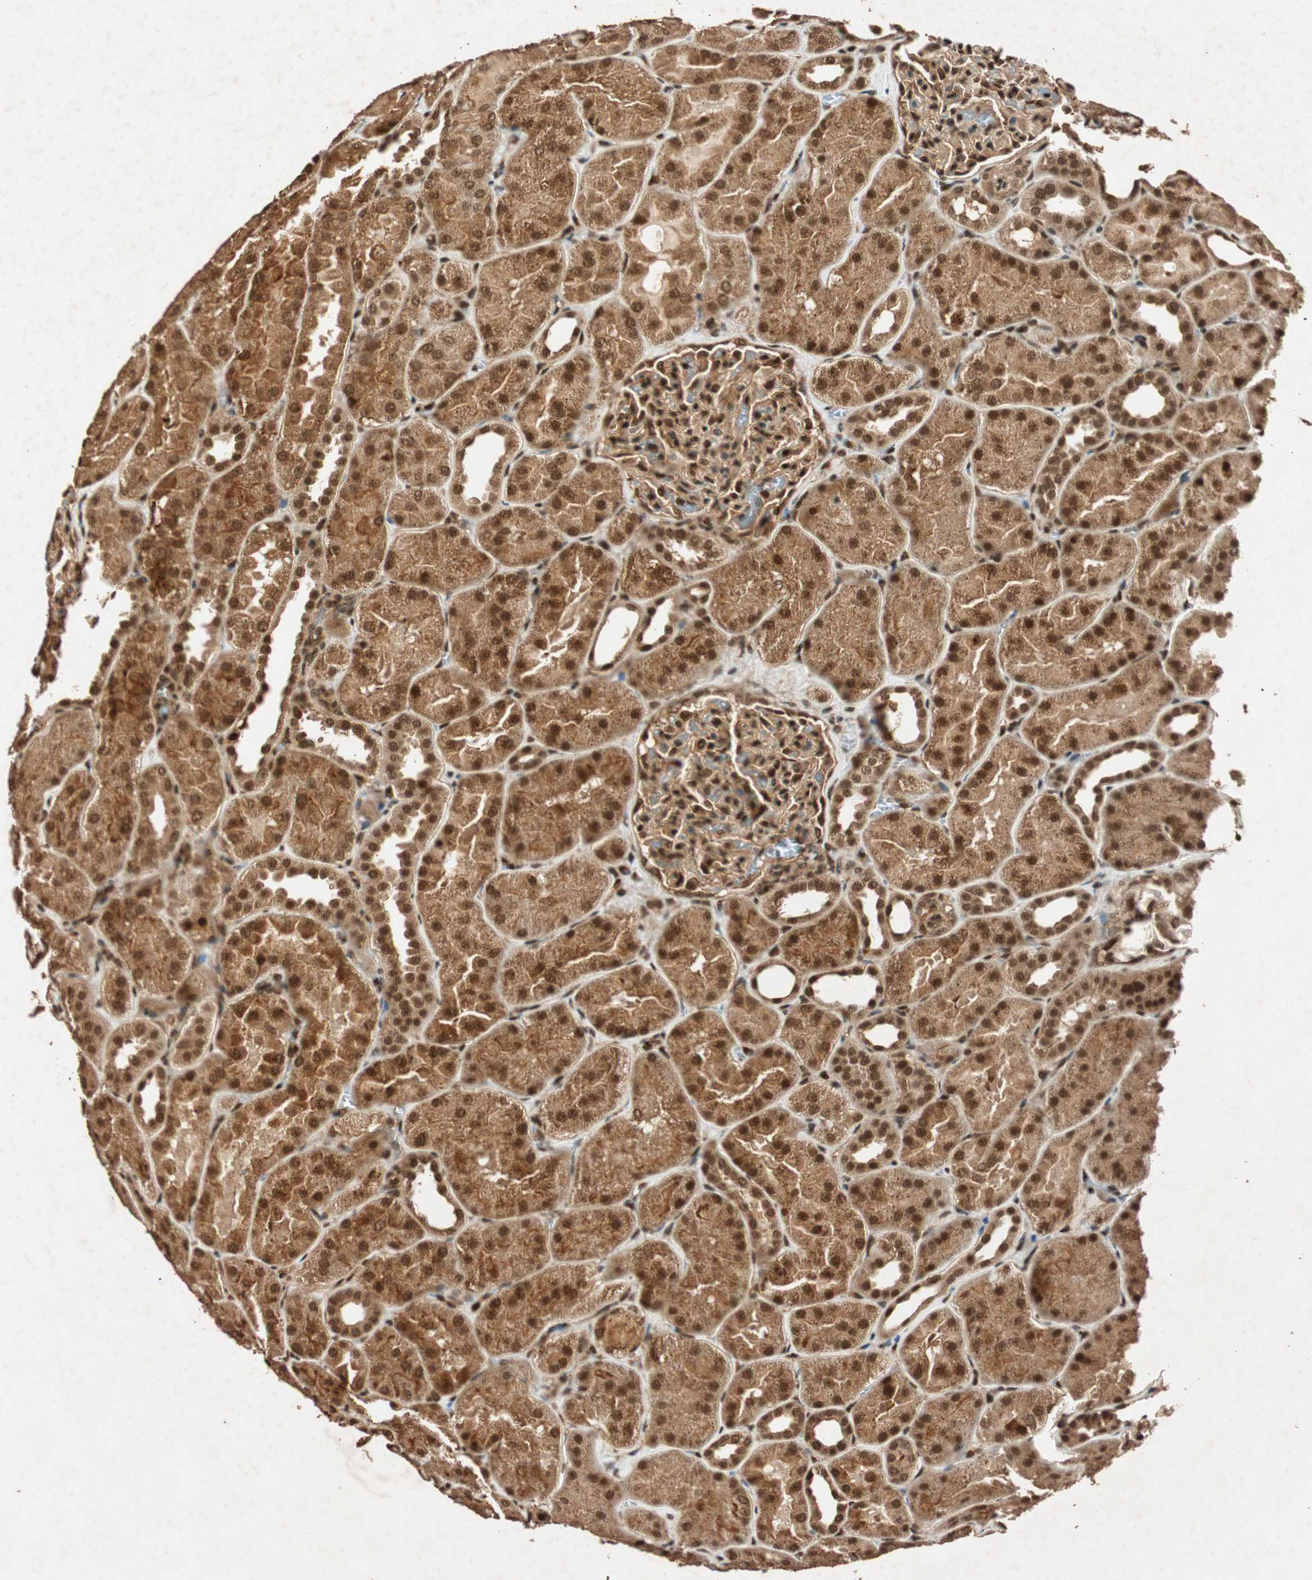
{"staining": {"intensity": "strong", "quantity": "25%-75%", "location": "nuclear"}, "tissue": "kidney", "cell_type": "Cells in glomeruli", "image_type": "normal", "snomed": [{"axis": "morphology", "description": "Normal tissue, NOS"}, {"axis": "topography", "description": "Kidney"}], "caption": "Cells in glomeruli show high levels of strong nuclear positivity in approximately 25%-75% of cells in normal human kidney. (IHC, brightfield microscopy, high magnification).", "gene": "ALKBH5", "patient": {"sex": "male", "age": 28}}